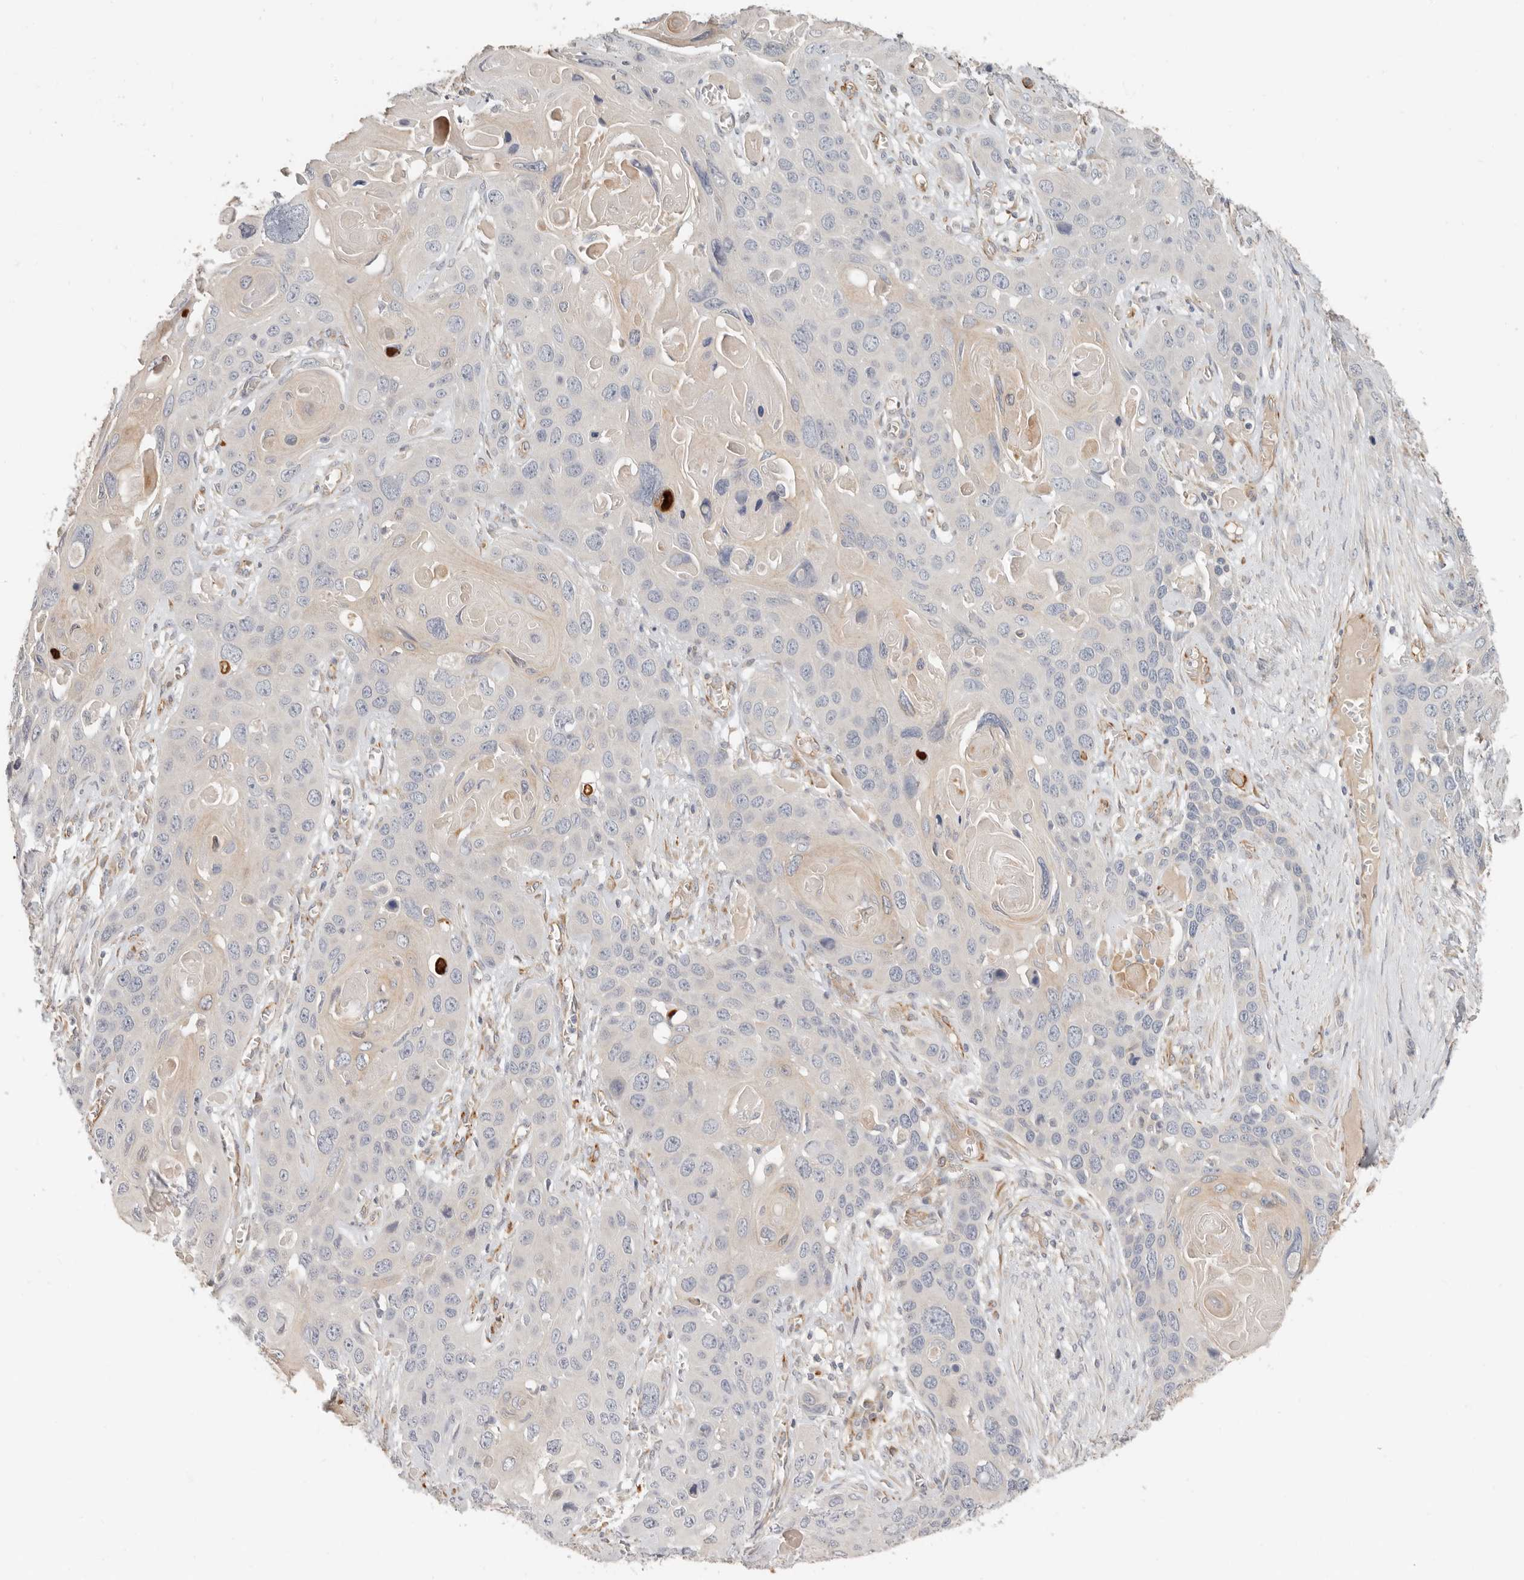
{"staining": {"intensity": "negative", "quantity": "none", "location": "none"}, "tissue": "skin cancer", "cell_type": "Tumor cells", "image_type": "cancer", "snomed": [{"axis": "morphology", "description": "Squamous cell carcinoma, NOS"}, {"axis": "topography", "description": "Skin"}], "caption": "The image exhibits no staining of tumor cells in skin cancer.", "gene": "SPRING1", "patient": {"sex": "male", "age": 55}}